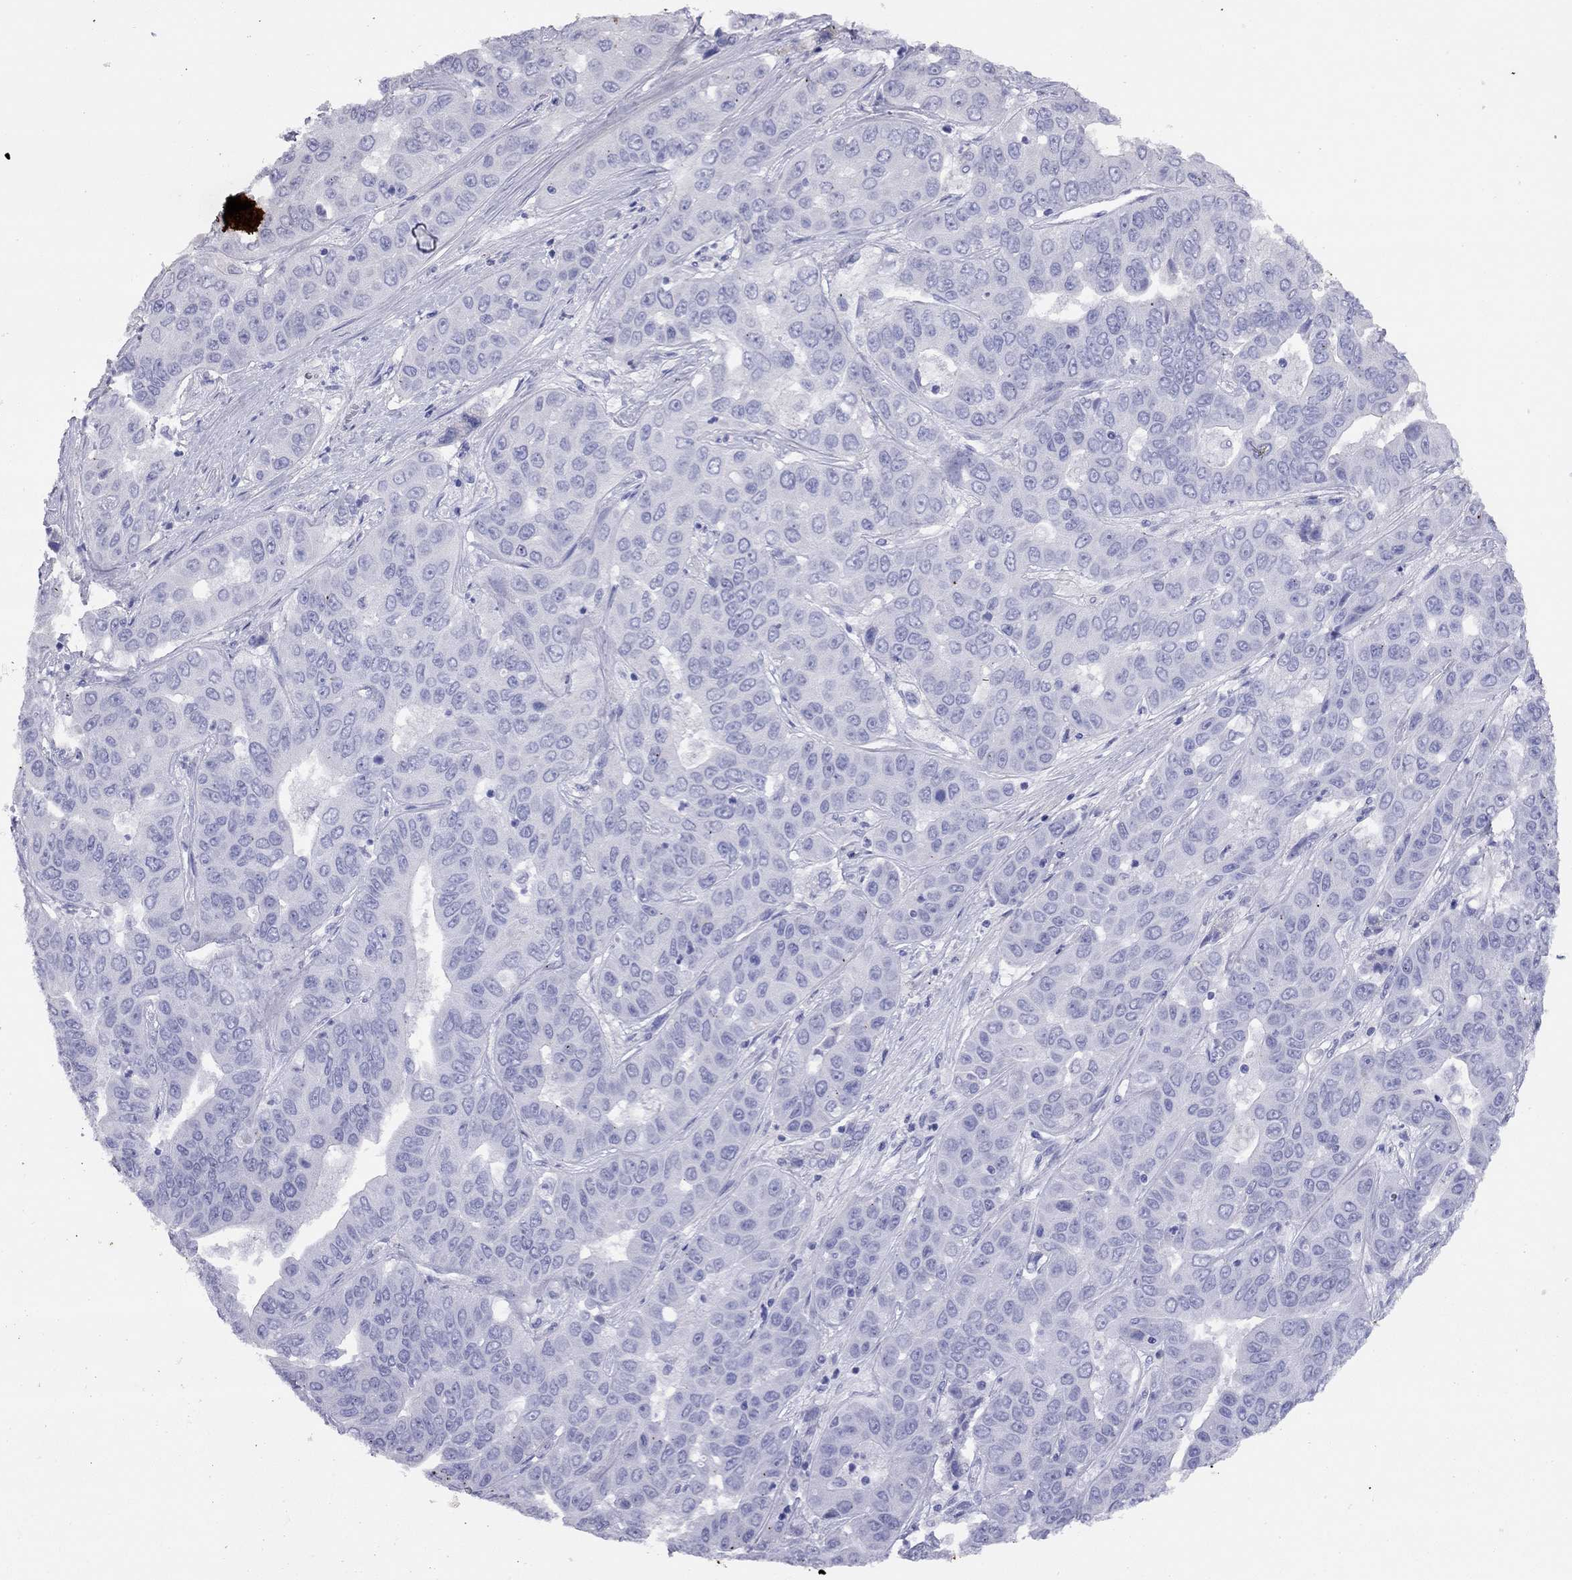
{"staining": {"intensity": "negative", "quantity": "none", "location": "none"}, "tissue": "liver cancer", "cell_type": "Tumor cells", "image_type": "cancer", "snomed": [{"axis": "morphology", "description": "Cholangiocarcinoma"}, {"axis": "topography", "description": "Liver"}], "caption": "Liver cholangiocarcinoma stained for a protein using immunohistochemistry displays no staining tumor cells.", "gene": "GRIA2", "patient": {"sex": "female", "age": 52}}